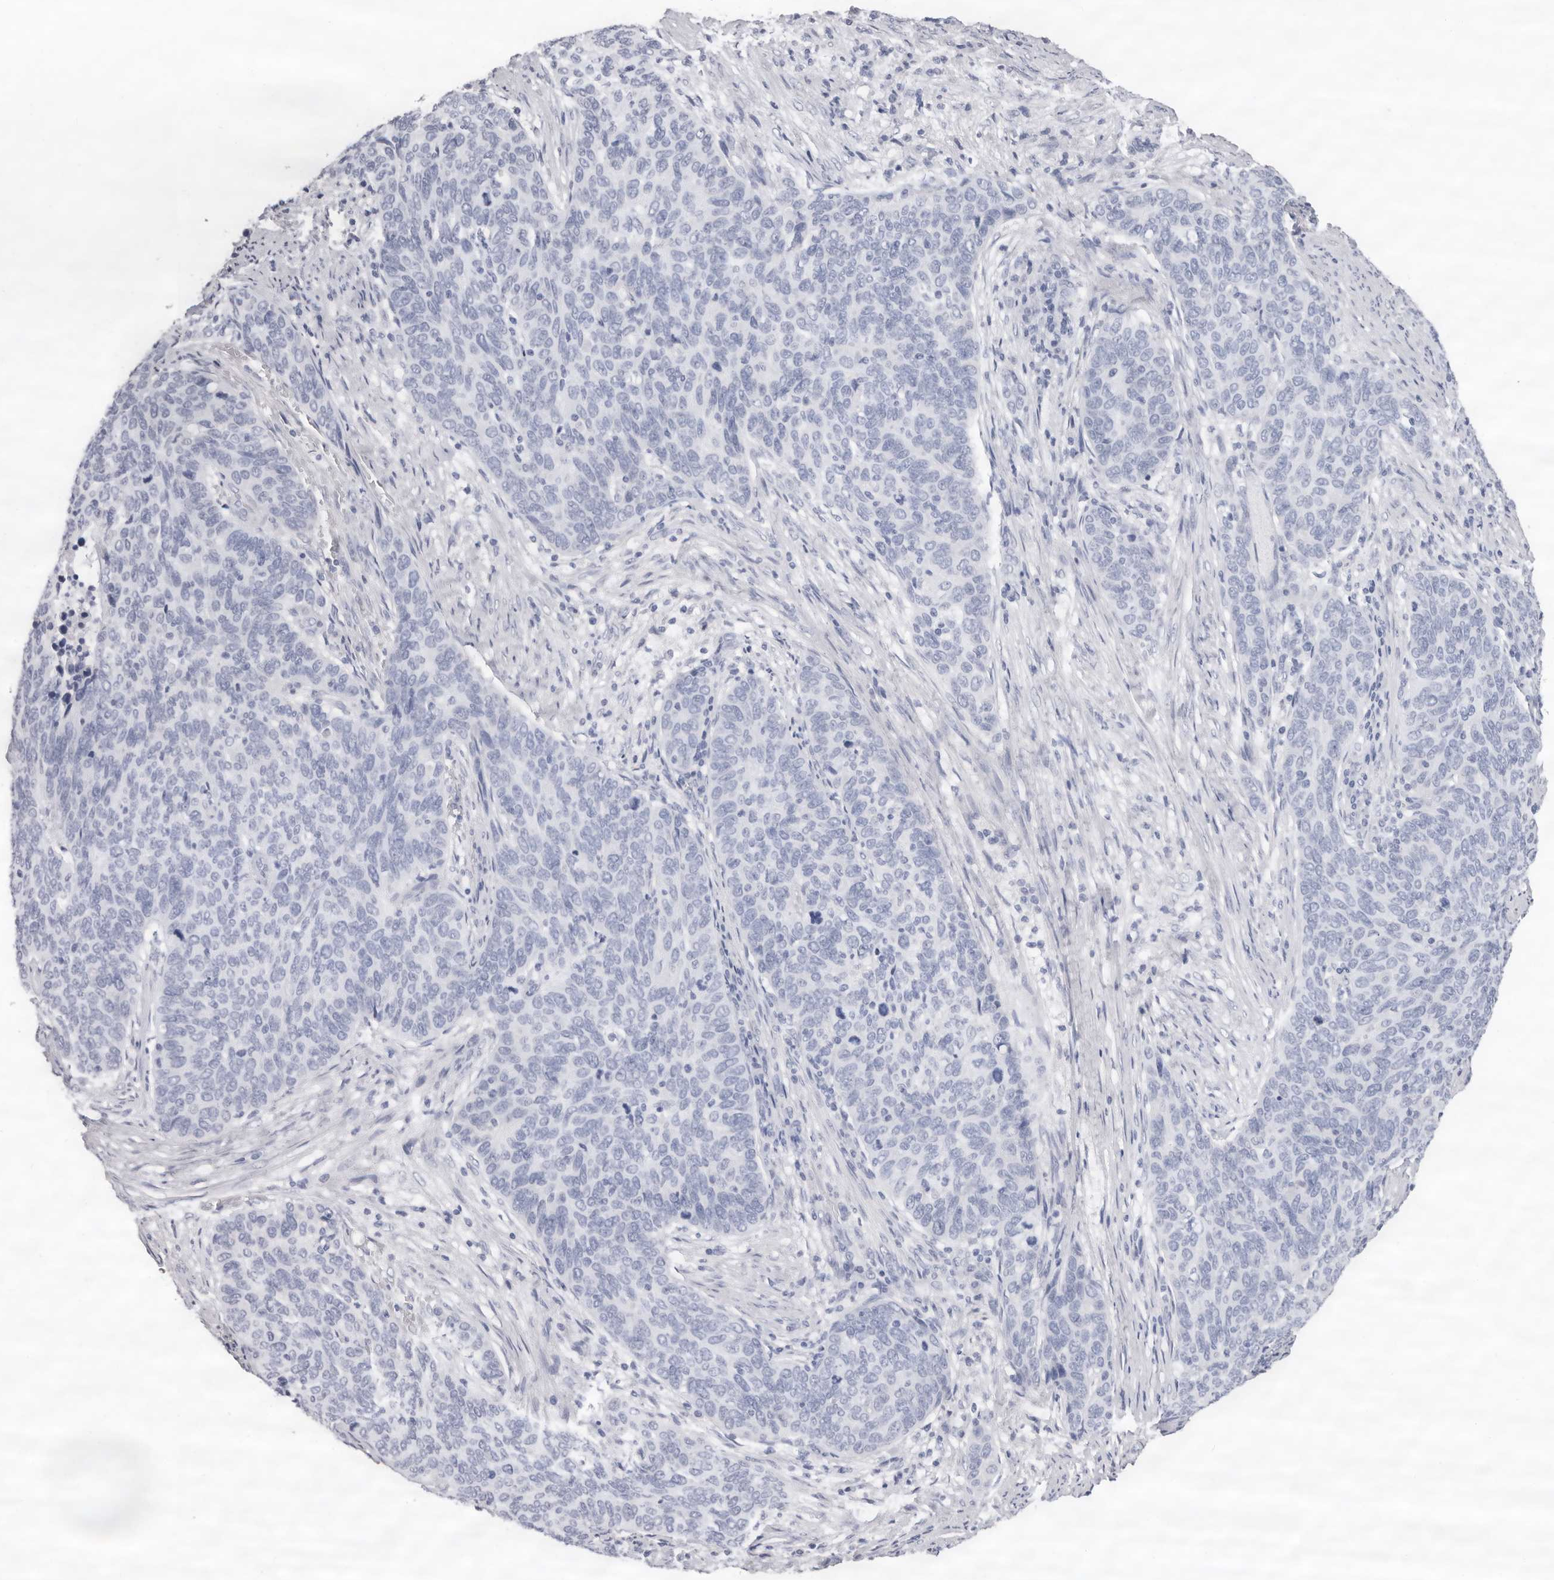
{"staining": {"intensity": "negative", "quantity": "none", "location": "none"}, "tissue": "cervical cancer", "cell_type": "Tumor cells", "image_type": "cancer", "snomed": [{"axis": "morphology", "description": "Squamous cell carcinoma, NOS"}, {"axis": "topography", "description": "Cervix"}], "caption": "Immunohistochemistry of cervical cancer displays no expression in tumor cells.", "gene": "LPO", "patient": {"sex": "female", "age": 60}}